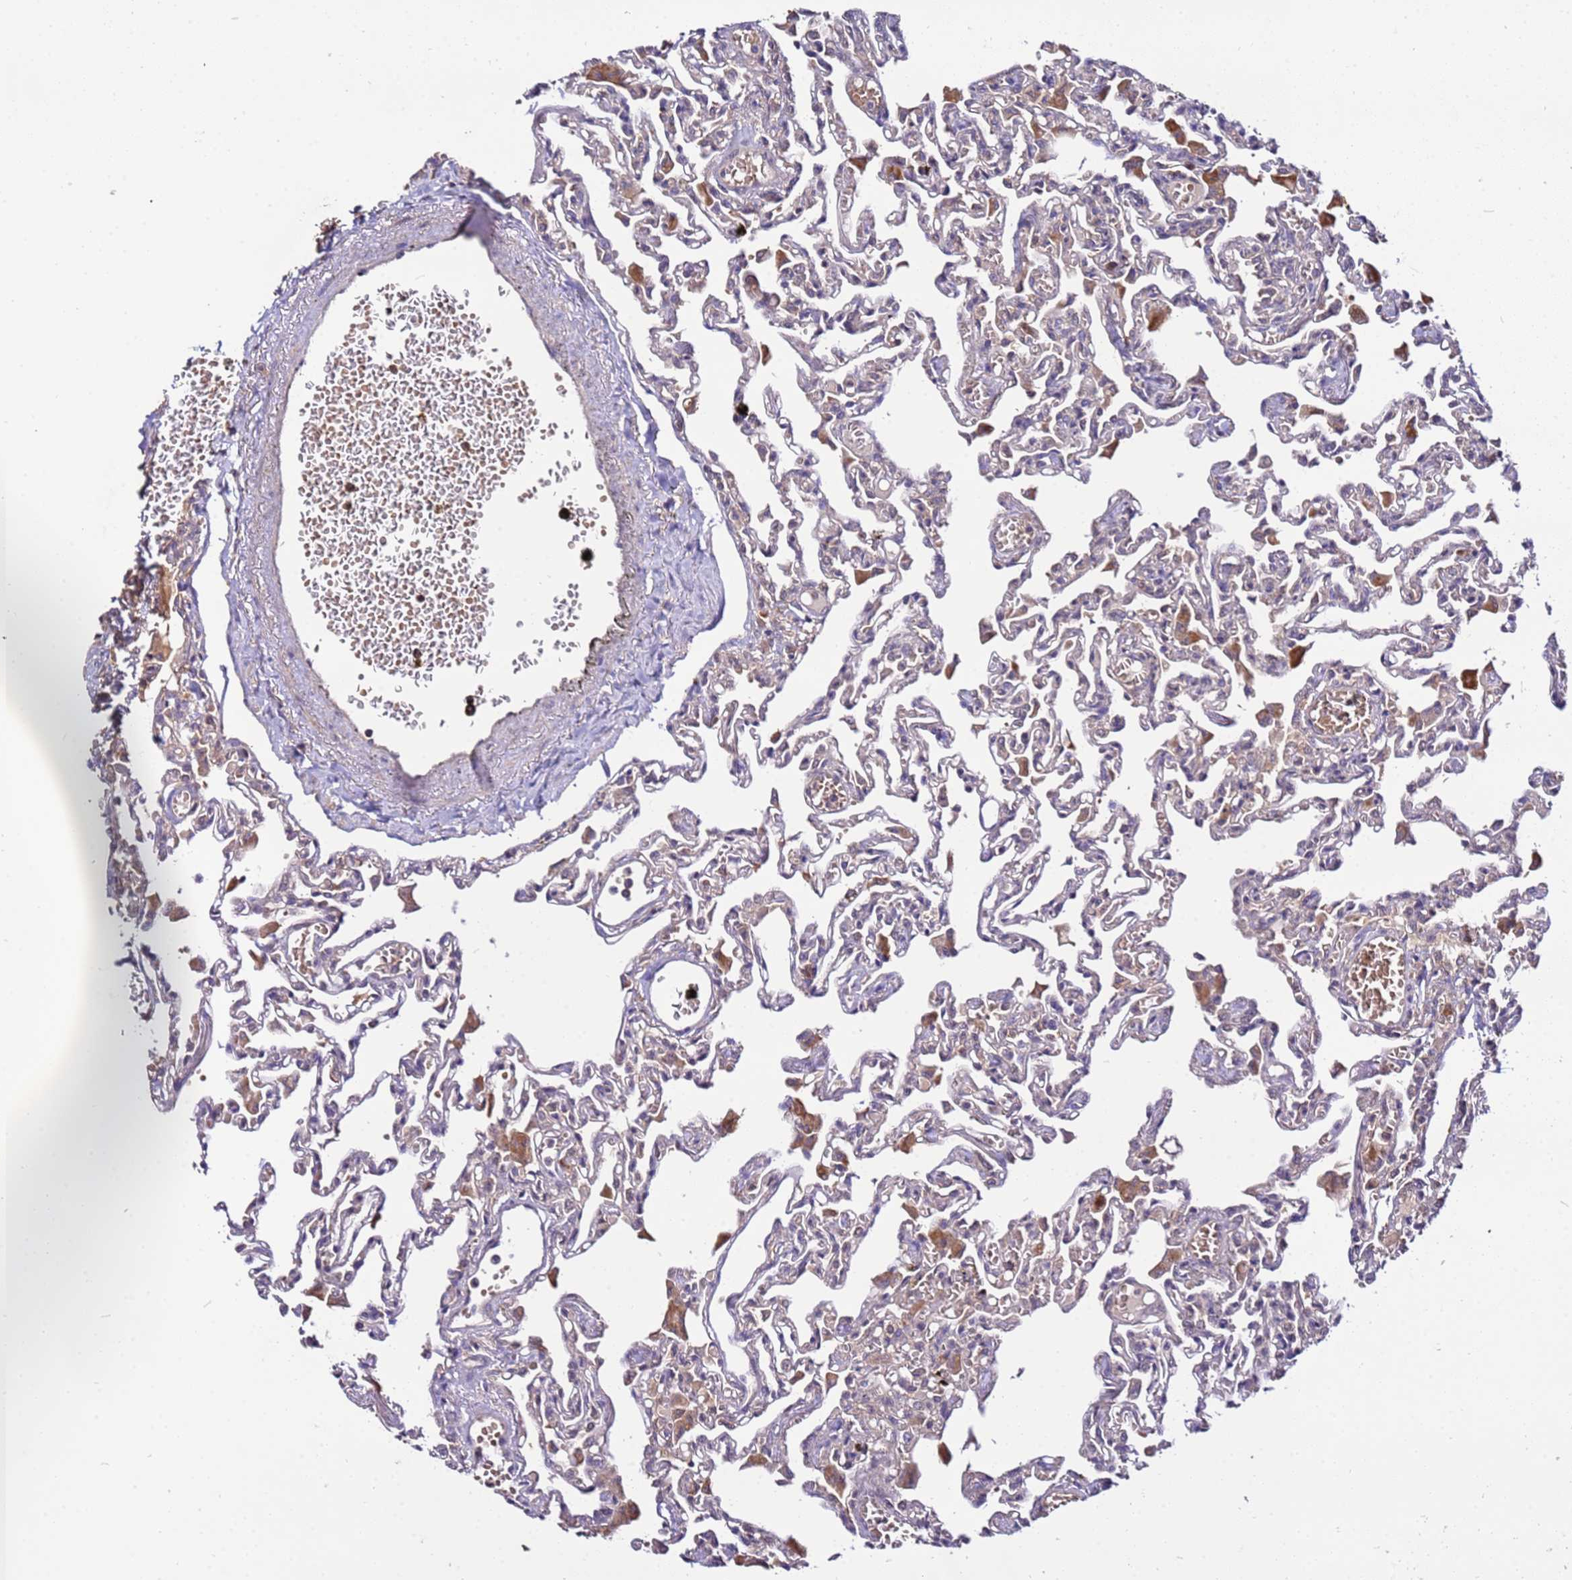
{"staining": {"intensity": "weak", "quantity": "<25%", "location": "cytoplasmic/membranous"}, "tissue": "lung", "cell_type": "Alveolar cells", "image_type": "normal", "snomed": [{"axis": "morphology", "description": "Normal tissue, NOS"}, {"axis": "topography", "description": "Bronchus"}, {"axis": "topography", "description": "Lung"}], "caption": "The histopathology image shows no staining of alveolar cells in unremarkable lung. (Brightfield microscopy of DAB IHC at high magnification).", "gene": "GSPT2", "patient": {"sex": "female", "age": 49}}